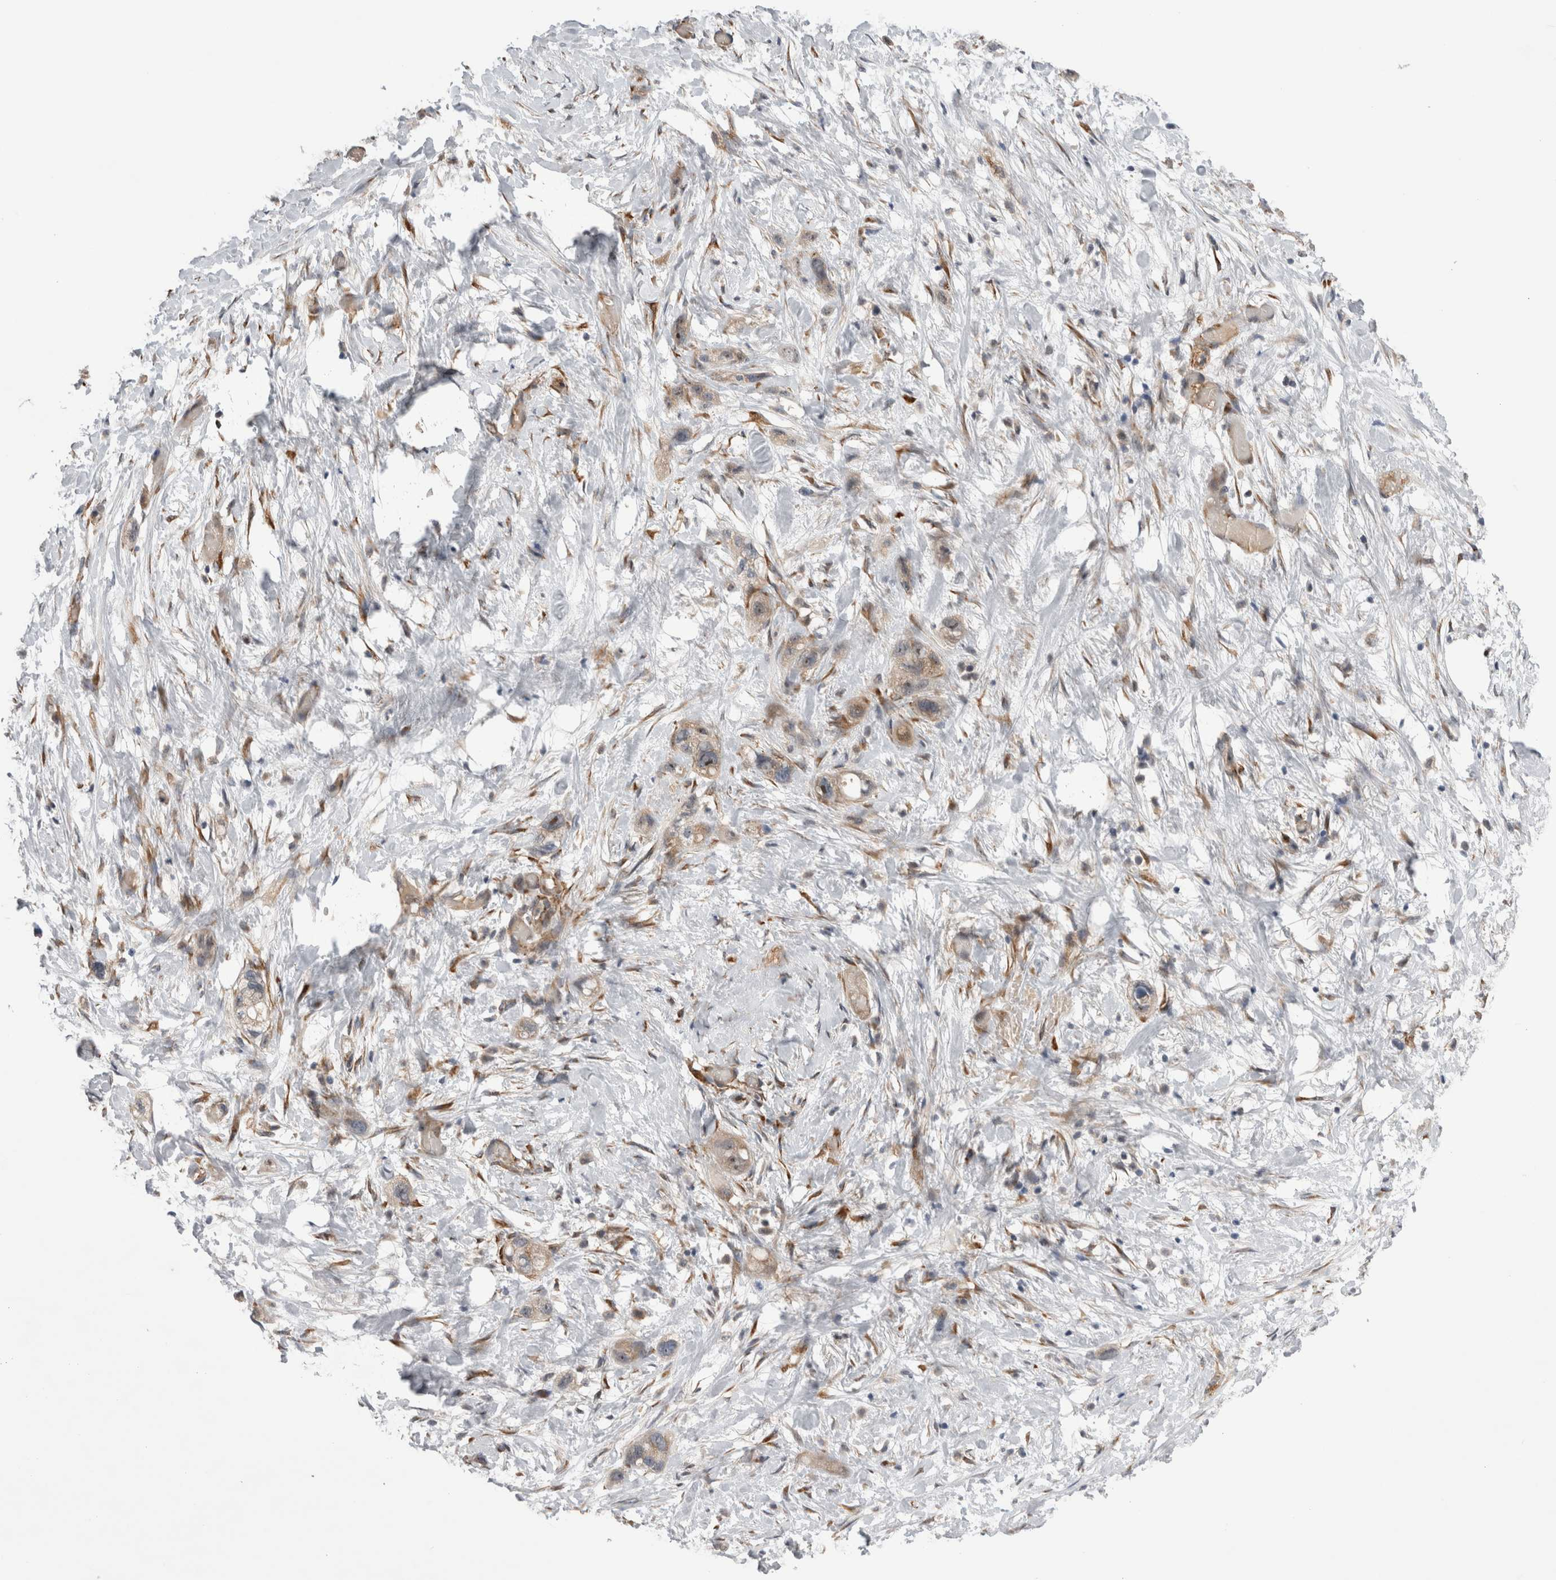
{"staining": {"intensity": "weak", "quantity": "25%-75%", "location": "cytoplasmic/membranous"}, "tissue": "stomach cancer", "cell_type": "Tumor cells", "image_type": "cancer", "snomed": [{"axis": "morphology", "description": "Adenocarcinoma, NOS"}, {"axis": "topography", "description": "Stomach"}, {"axis": "topography", "description": "Stomach, lower"}], "caption": "An immunohistochemistry micrograph of tumor tissue is shown. Protein staining in brown shows weak cytoplasmic/membranous positivity in adenocarcinoma (stomach) within tumor cells.", "gene": "ARHGAP29", "patient": {"sex": "female", "age": 48}}